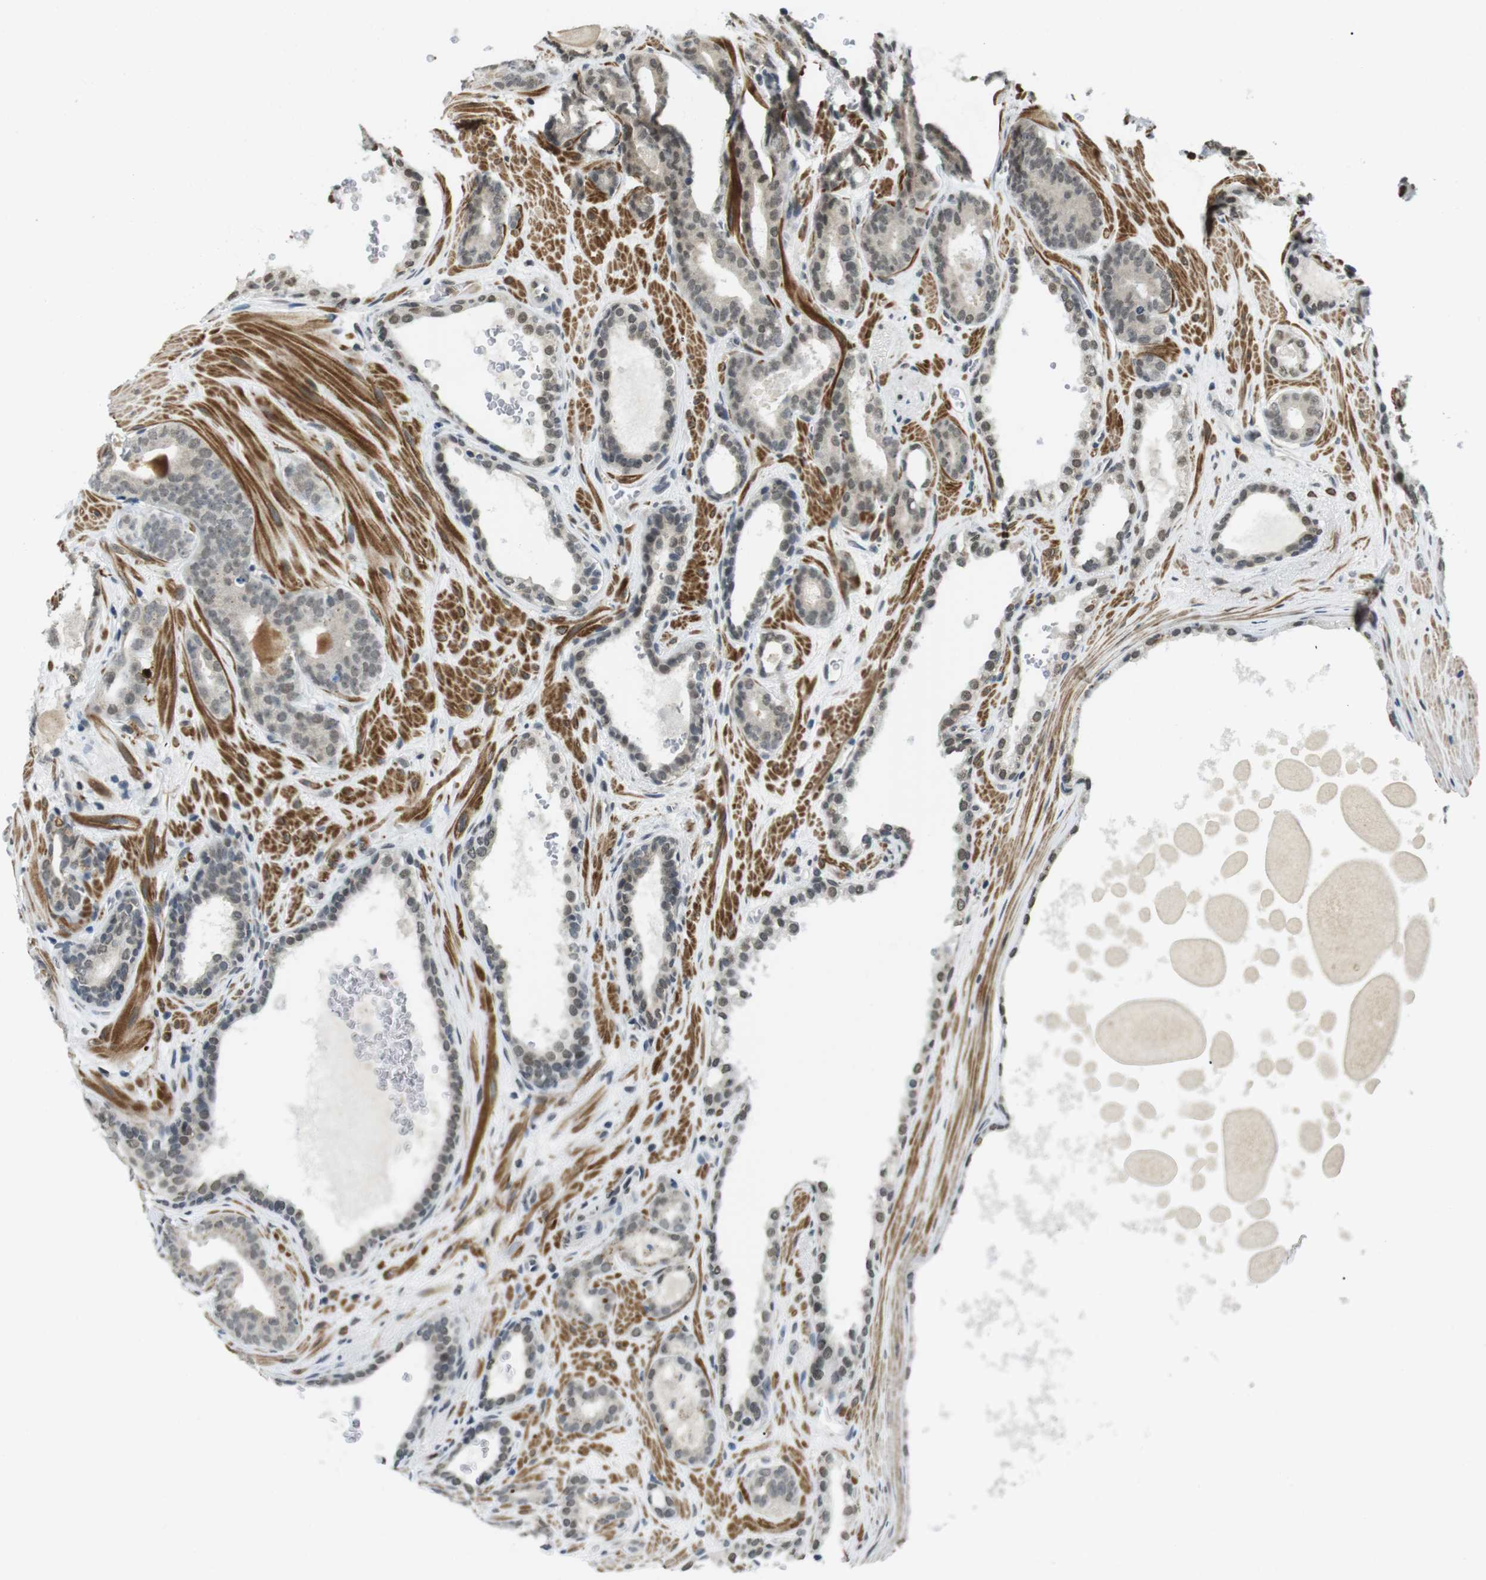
{"staining": {"intensity": "weak", "quantity": ">75%", "location": "nuclear"}, "tissue": "prostate cancer", "cell_type": "Tumor cells", "image_type": "cancer", "snomed": [{"axis": "morphology", "description": "Adenocarcinoma, High grade"}, {"axis": "topography", "description": "Prostate"}], "caption": "Human adenocarcinoma (high-grade) (prostate) stained for a protein (brown) demonstrates weak nuclear positive expression in approximately >75% of tumor cells.", "gene": "USP7", "patient": {"sex": "male", "age": 60}}